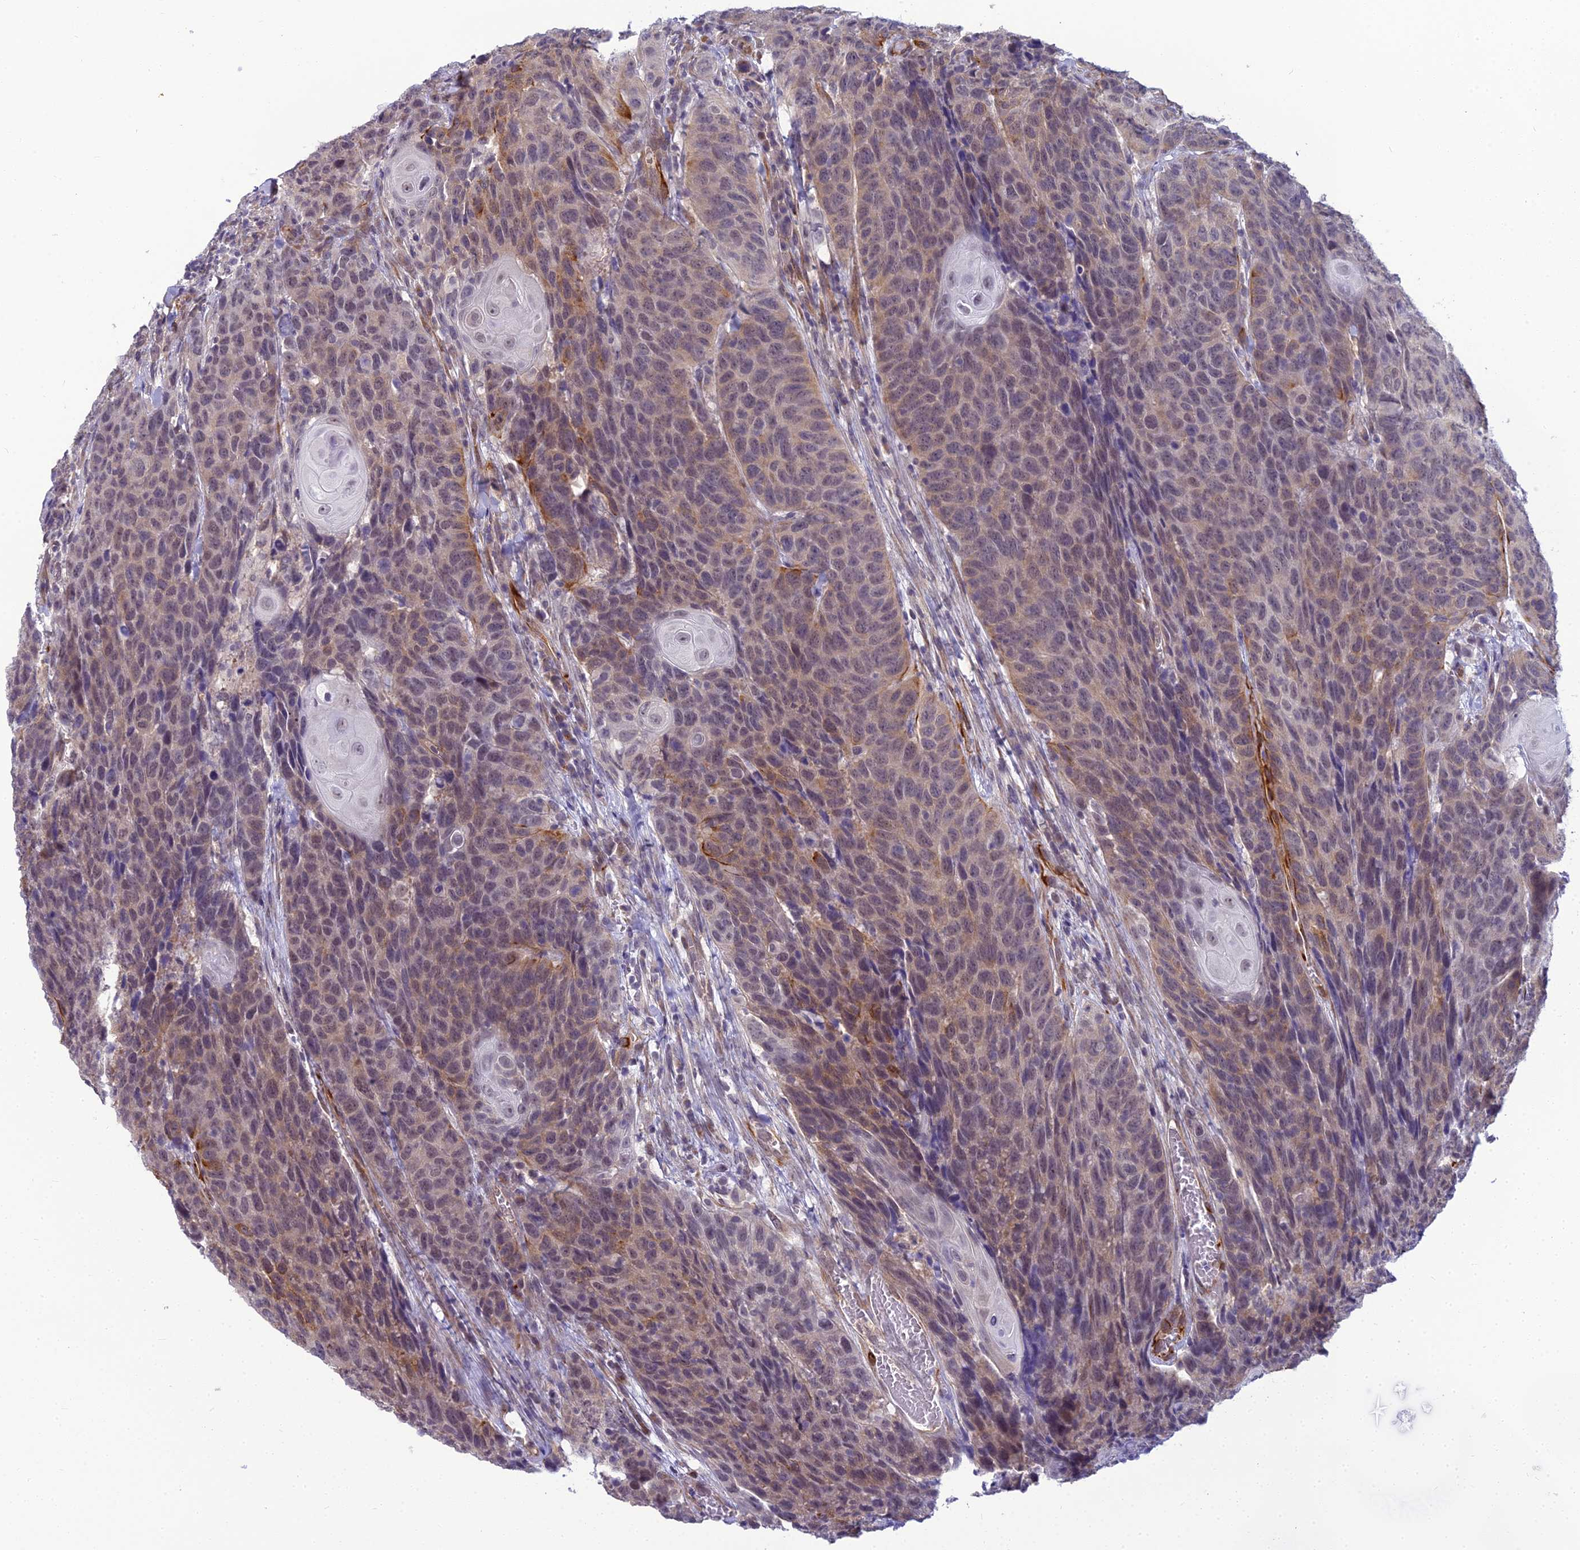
{"staining": {"intensity": "moderate", "quantity": "25%-75%", "location": "cytoplasmic/membranous,nuclear"}, "tissue": "head and neck cancer", "cell_type": "Tumor cells", "image_type": "cancer", "snomed": [{"axis": "morphology", "description": "Squamous cell carcinoma, NOS"}, {"axis": "topography", "description": "Head-Neck"}], "caption": "Immunohistochemistry (IHC) micrograph of neoplastic tissue: human head and neck squamous cell carcinoma stained using immunohistochemistry demonstrates medium levels of moderate protein expression localized specifically in the cytoplasmic/membranous and nuclear of tumor cells, appearing as a cytoplasmic/membranous and nuclear brown color.", "gene": "RGL3", "patient": {"sex": "male", "age": 66}}